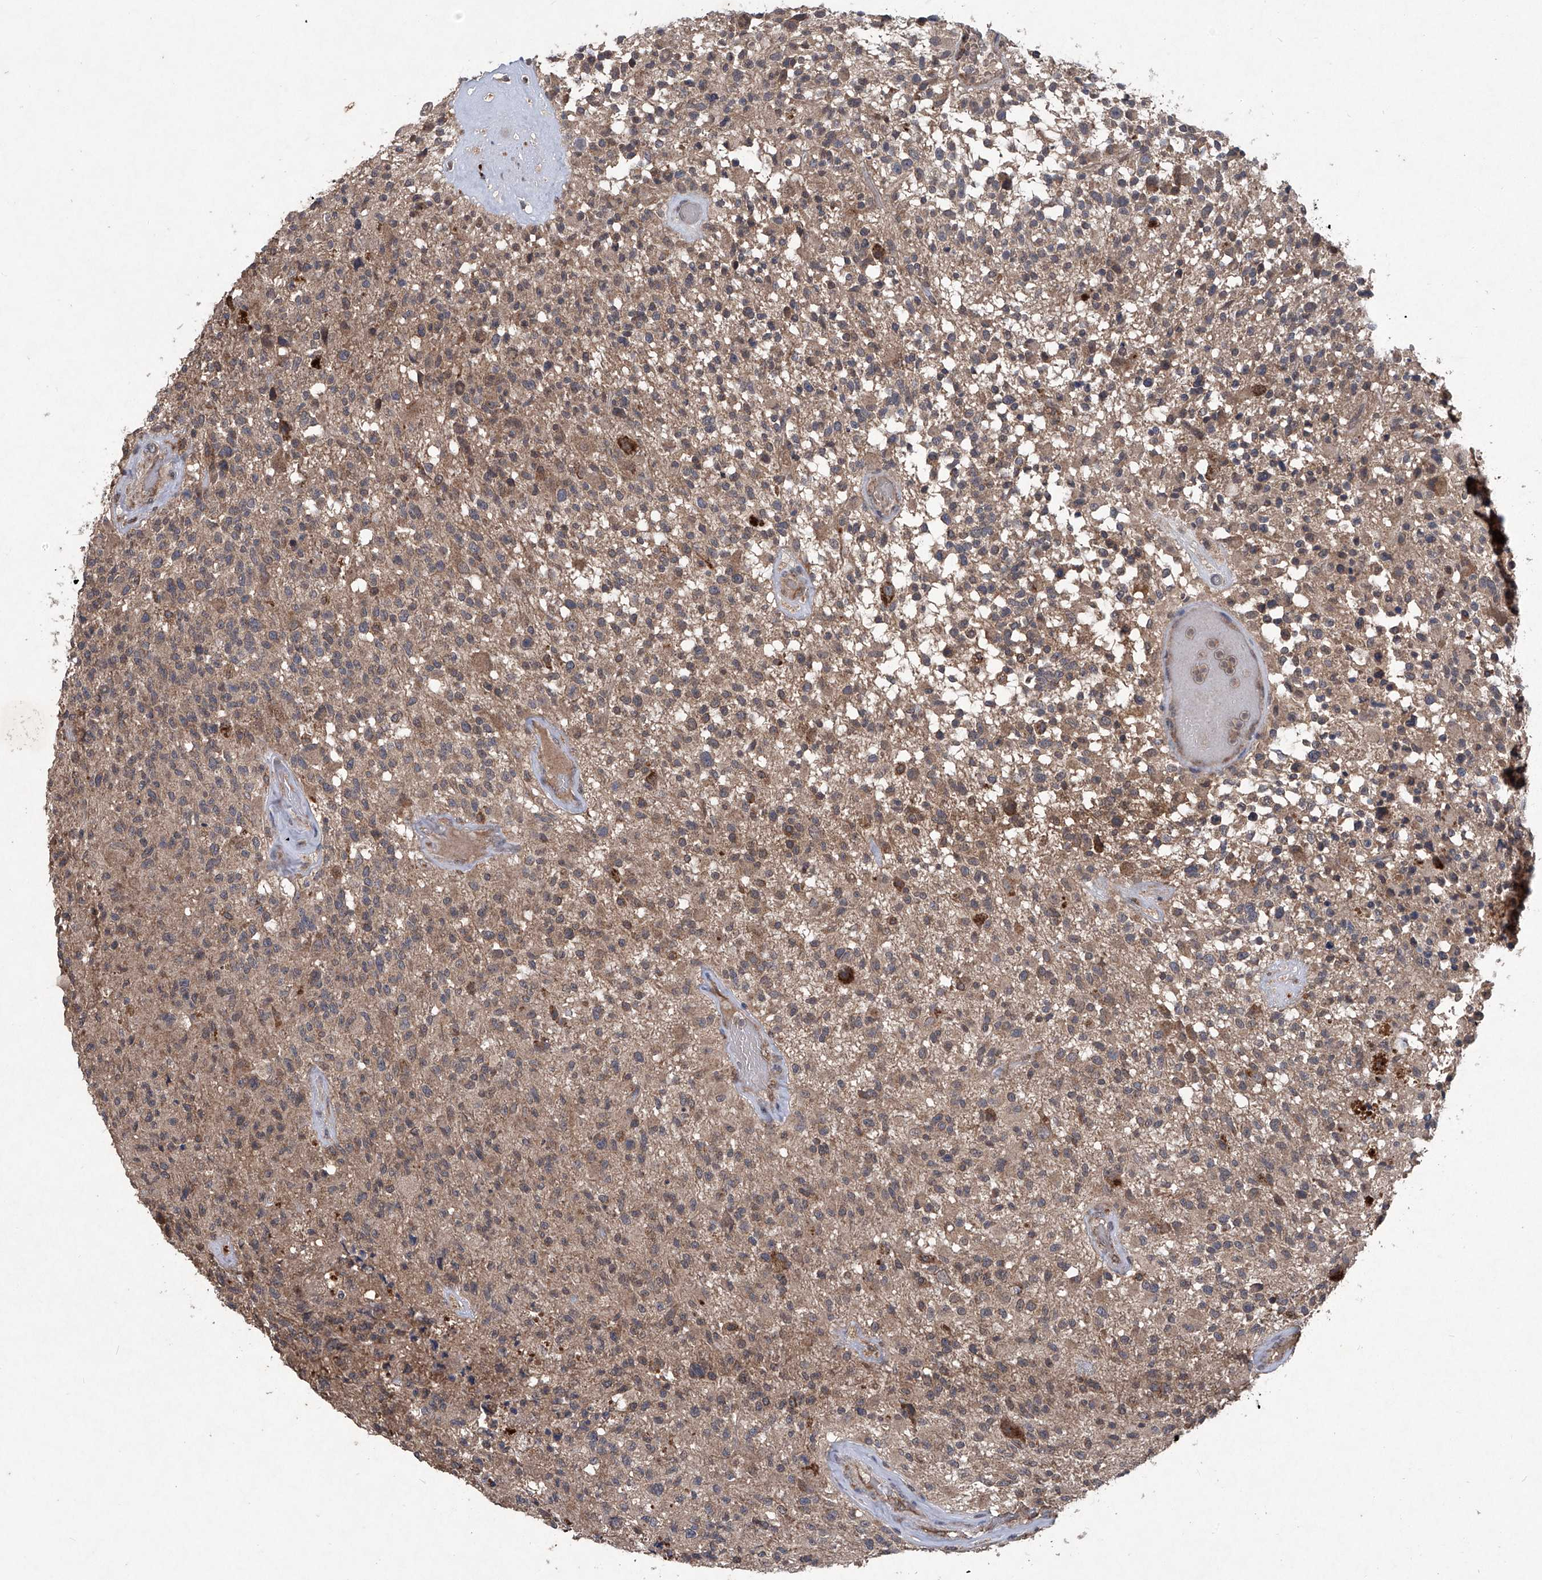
{"staining": {"intensity": "moderate", "quantity": ">75%", "location": "cytoplasmic/membranous"}, "tissue": "glioma", "cell_type": "Tumor cells", "image_type": "cancer", "snomed": [{"axis": "morphology", "description": "Glioma, malignant, High grade"}, {"axis": "morphology", "description": "Glioblastoma, NOS"}, {"axis": "topography", "description": "Brain"}], "caption": "Immunohistochemistry of human glioma exhibits medium levels of moderate cytoplasmic/membranous positivity in approximately >75% of tumor cells.", "gene": "SUMF2", "patient": {"sex": "male", "age": 60}}